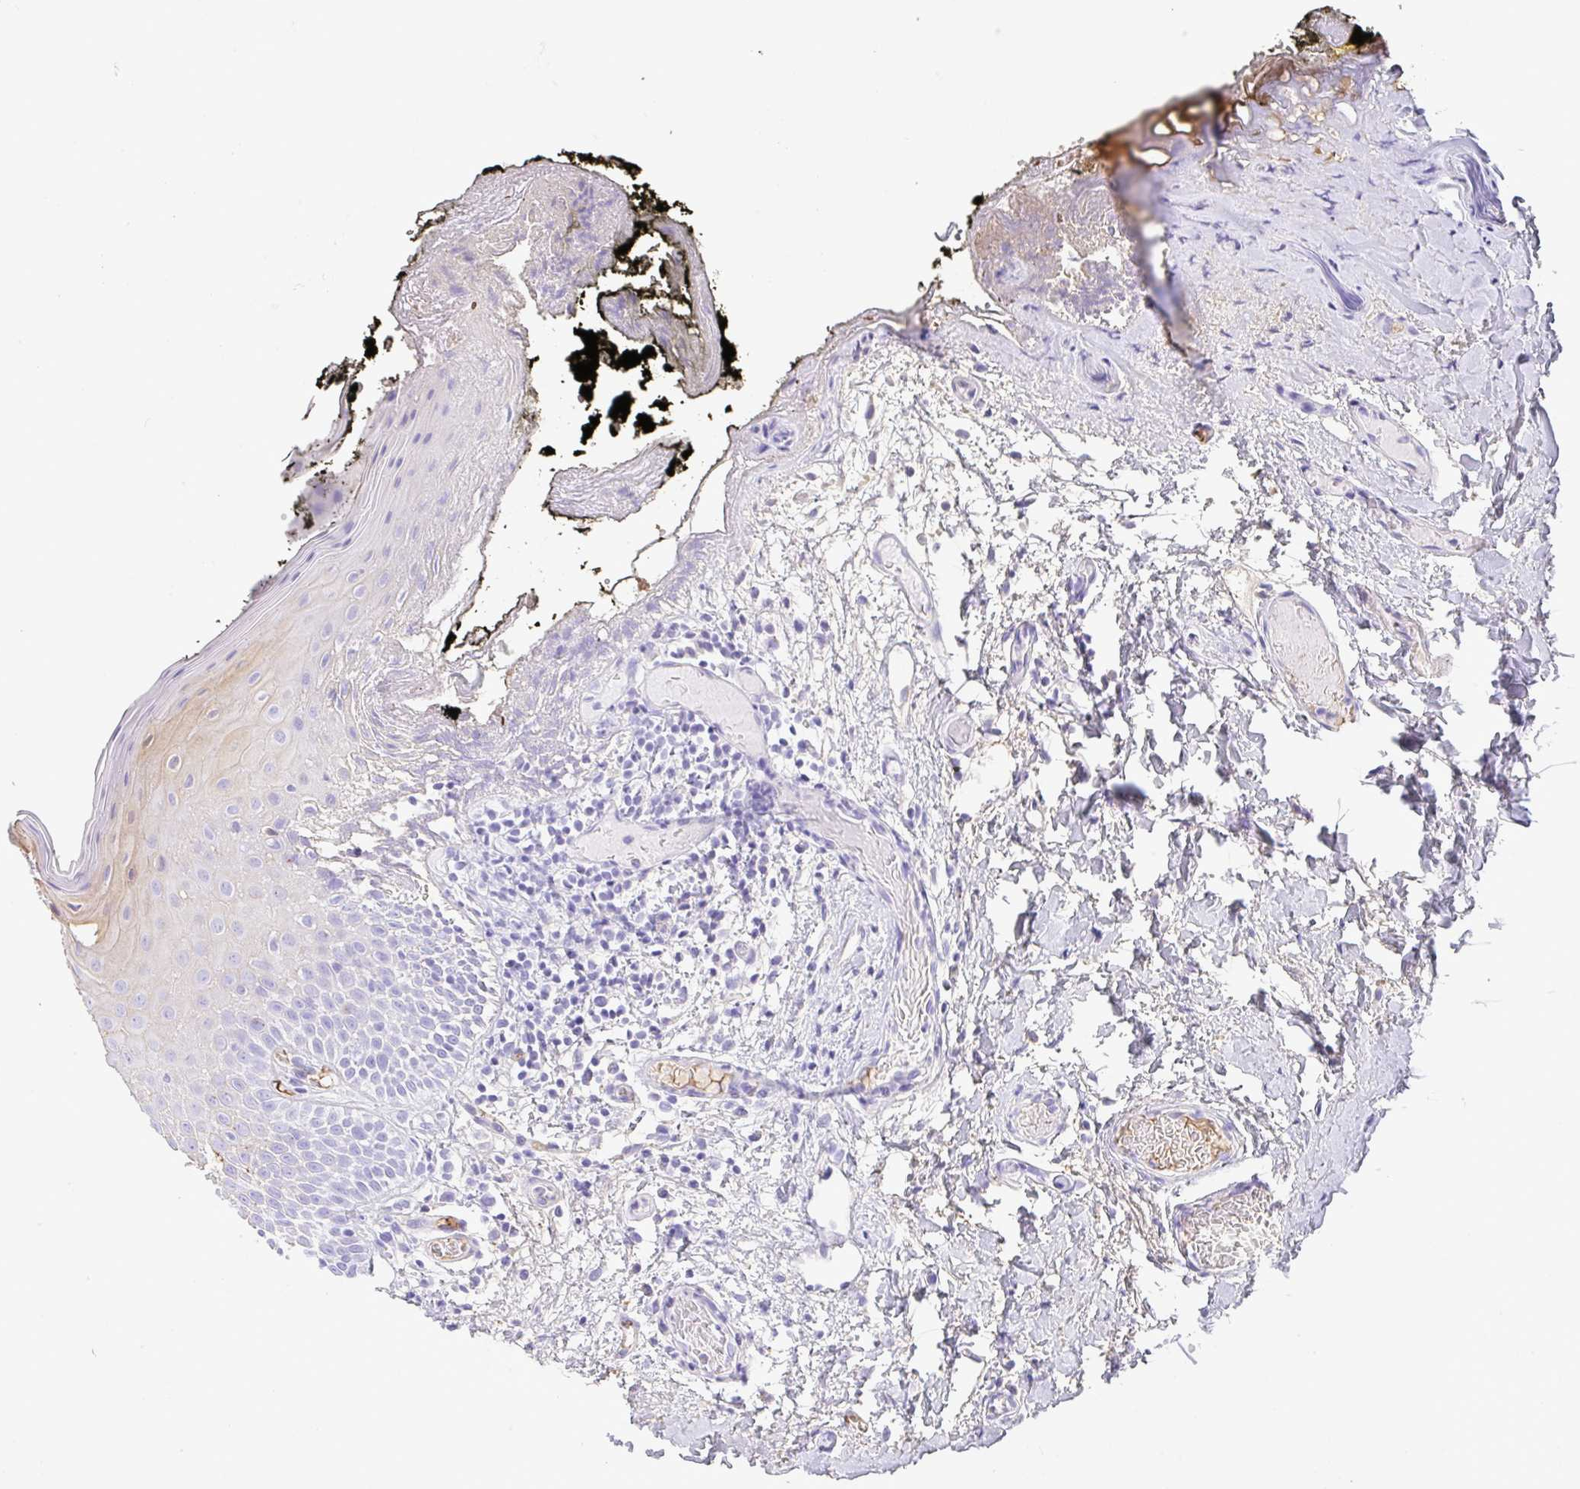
{"staining": {"intensity": "weak", "quantity": "<25%", "location": "cytoplasmic/membranous"}, "tissue": "oral mucosa", "cell_type": "Squamous epithelial cells", "image_type": "normal", "snomed": [{"axis": "morphology", "description": "Normal tissue, NOS"}, {"axis": "morphology", "description": "Squamous cell carcinoma, NOS"}, {"axis": "topography", "description": "Oral tissue"}, {"axis": "topography", "description": "Tounge, NOS"}, {"axis": "topography", "description": "Head-Neck"}], "caption": "DAB (3,3'-diaminobenzidine) immunohistochemical staining of unremarkable oral mucosa reveals no significant staining in squamous epithelial cells. The staining was performed using DAB (3,3'-diaminobenzidine) to visualize the protein expression in brown, while the nuclei were stained in blue with hematoxylin (Magnification: 20x).", "gene": "HOXC12", "patient": {"sex": "male", "age": 76}}